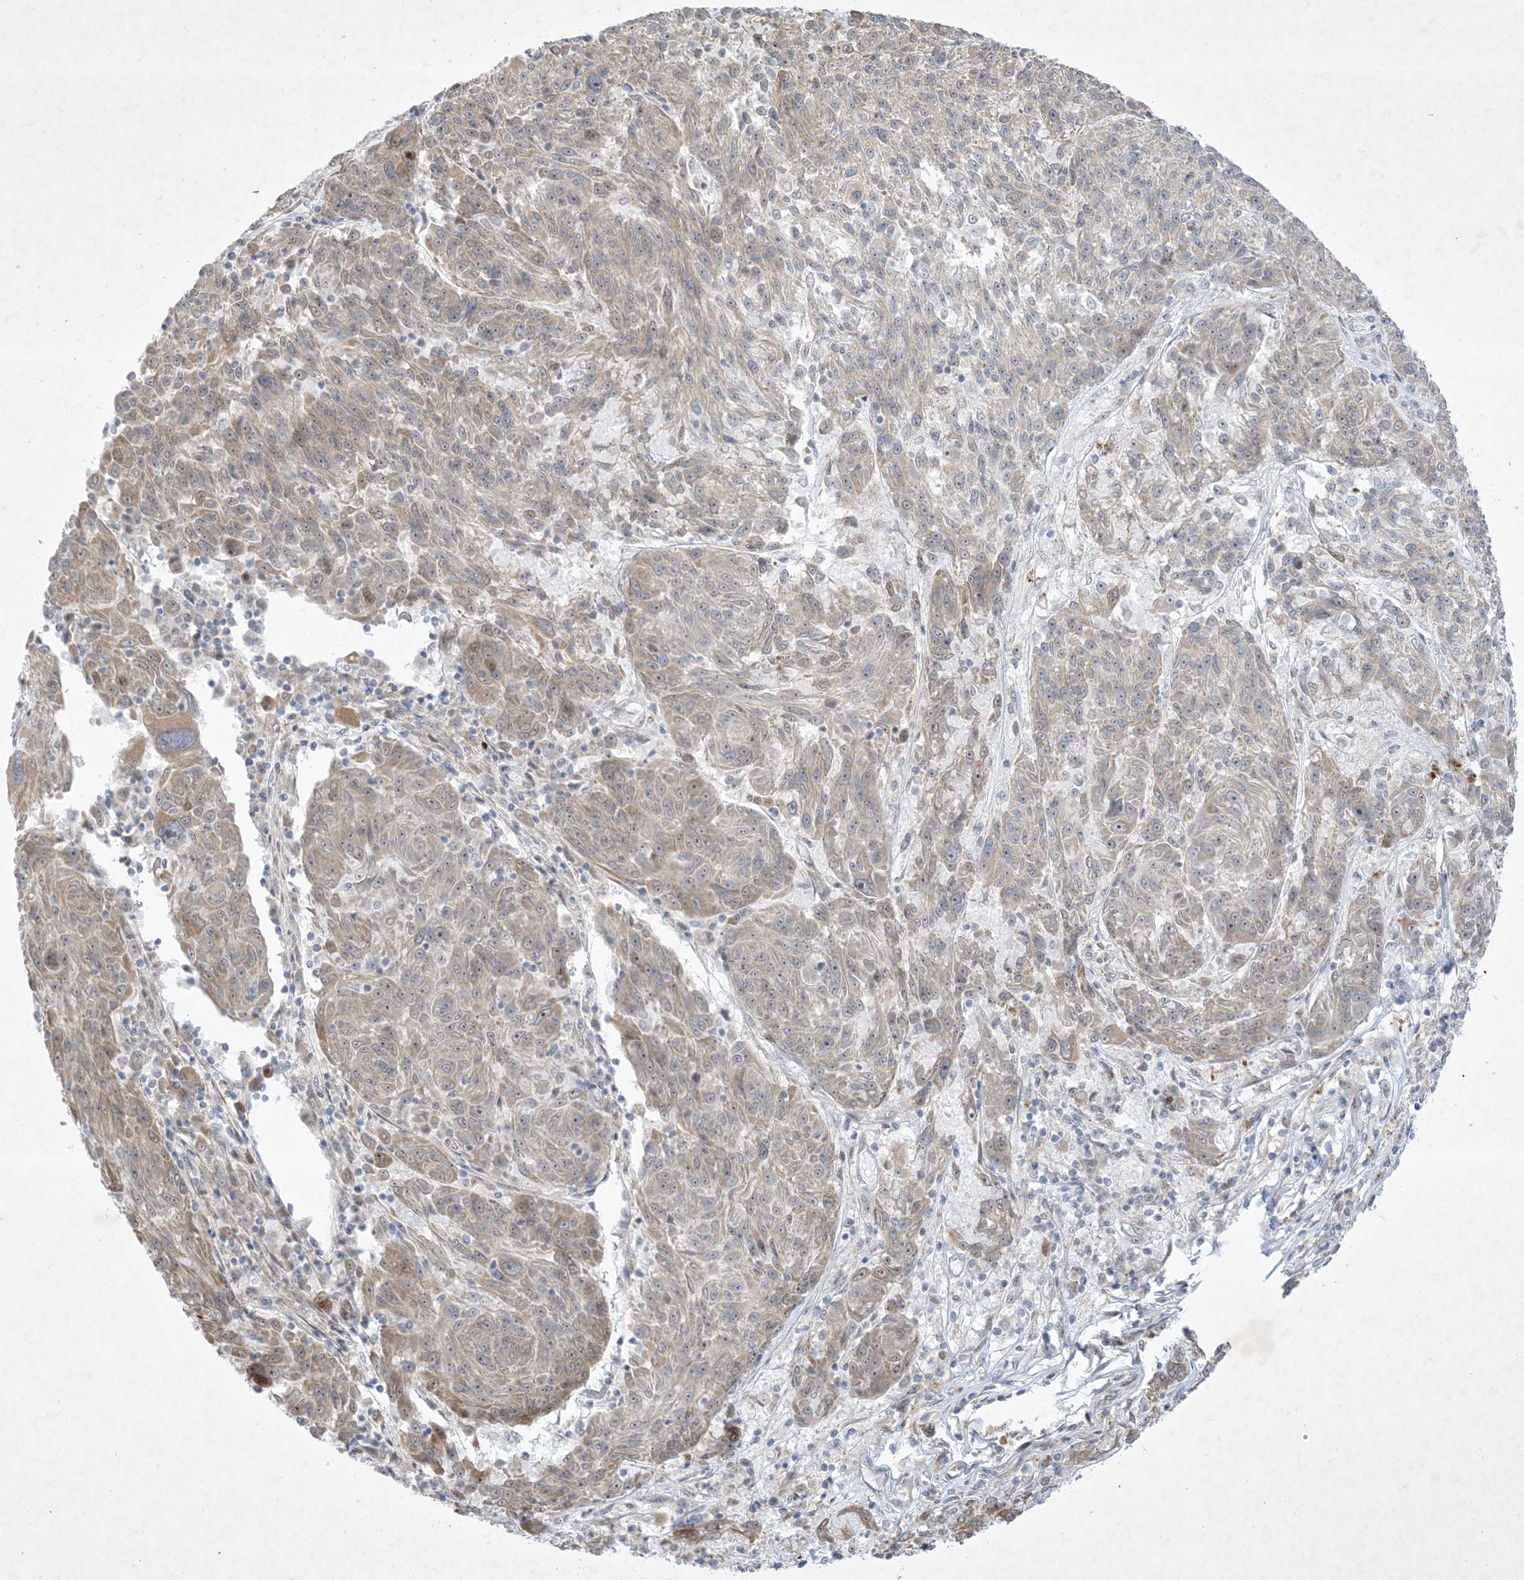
{"staining": {"intensity": "weak", "quantity": ">75%", "location": "cytoplasmic/membranous"}, "tissue": "melanoma", "cell_type": "Tumor cells", "image_type": "cancer", "snomed": [{"axis": "morphology", "description": "Malignant melanoma, NOS"}, {"axis": "topography", "description": "Skin"}], "caption": "Weak cytoplasmic/membranous protein expression is appreciated in approximately >75% of tumor cells in melanoma.", "gene": "SOGA3", "patient": {"sex": "male", "age": 53}}